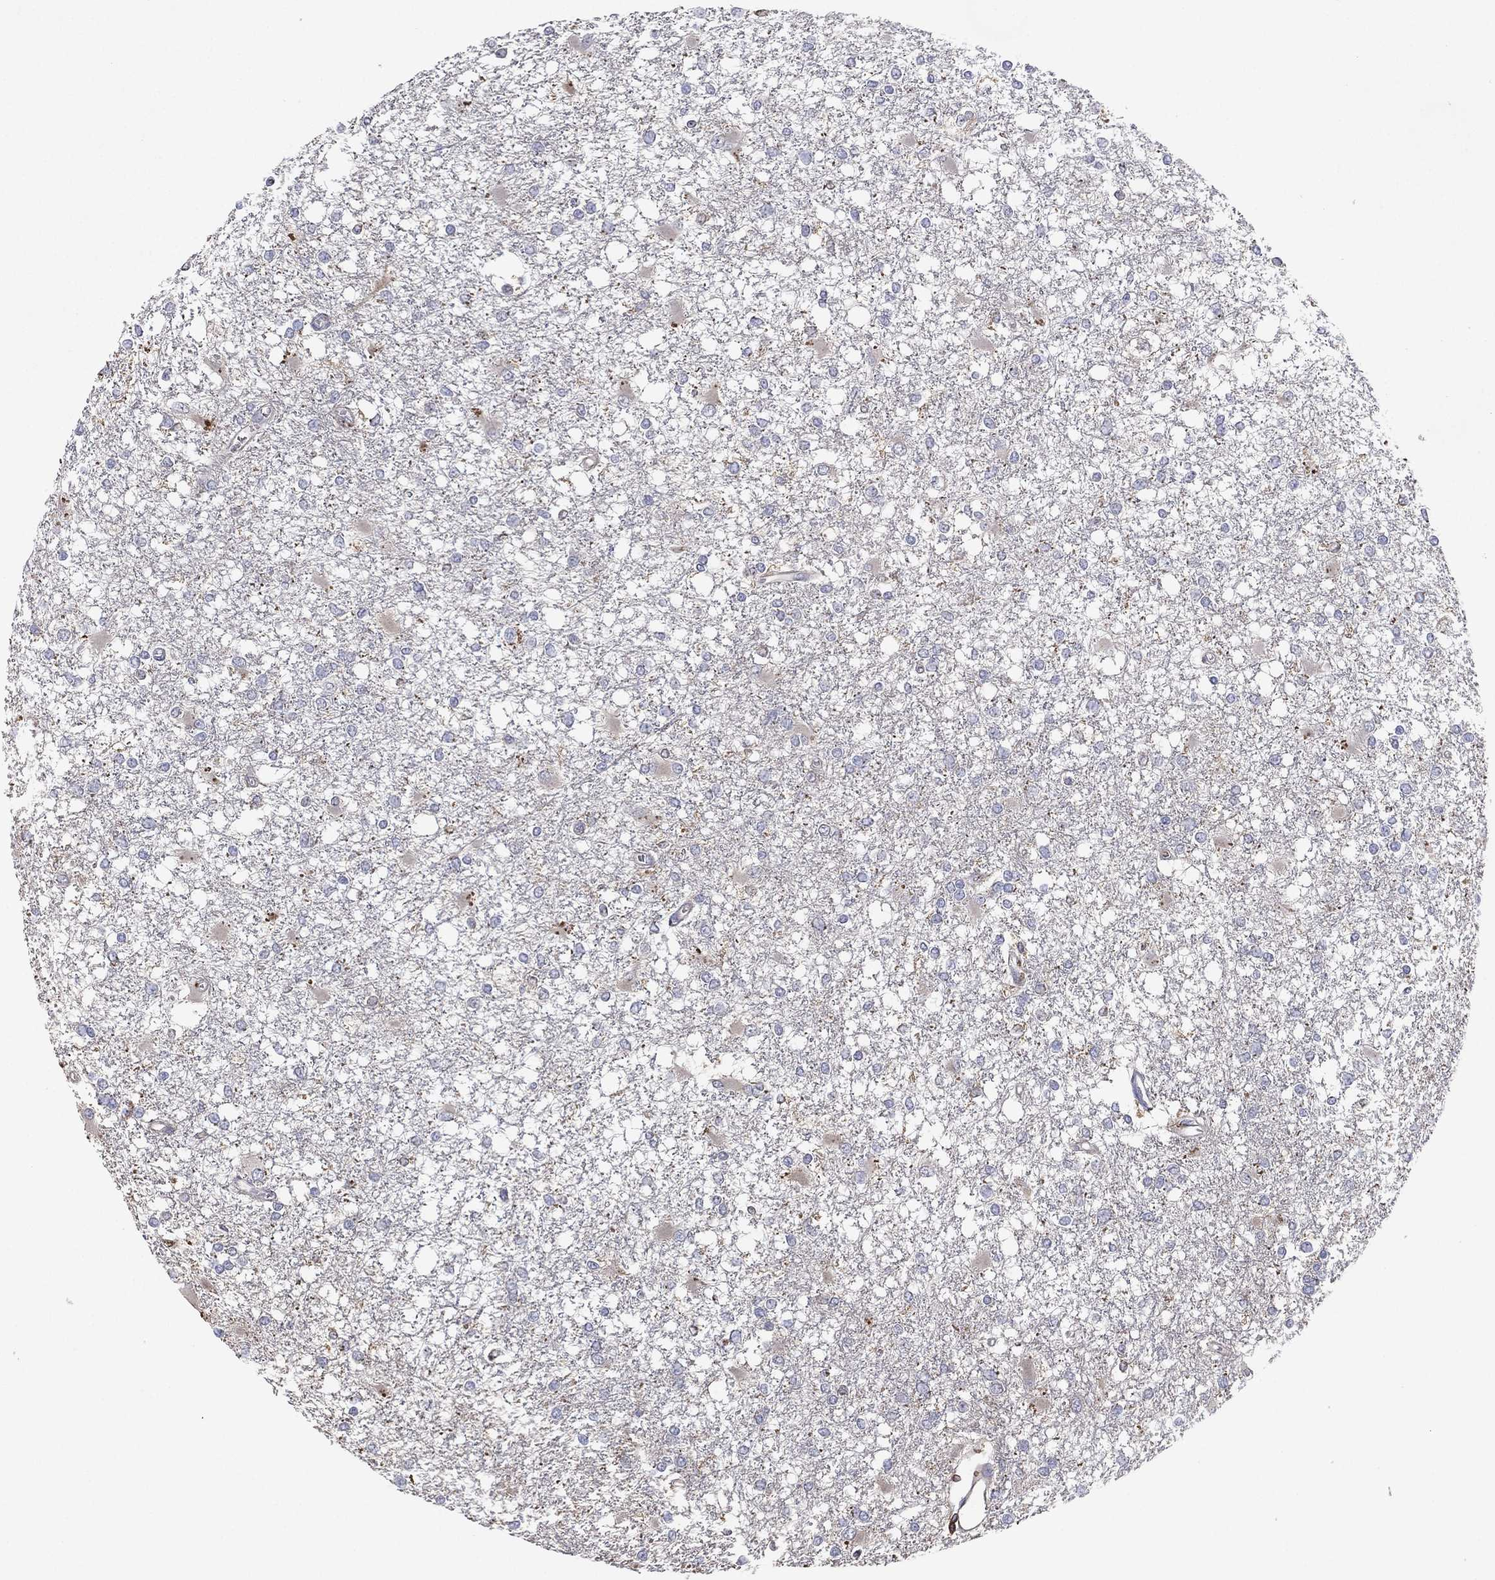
{"staining": {"intensity": "negative", "quantity": "none", "location": "none"}, "tissue": "glioma", "cell_type": "Tumor cells", "image_type": "cancer", "snomed": [{"axis": "morphology", "description": "Glioma, malignant, High grade"}, {"axis": "topography", "description": "Cerebral cortex"}], "caption": "A high-resolution photomicrograph shows immunohistochemistry staining of malignant glioma (high-grade), which displays no significant expression in tumor cells. (DAB immunohistochemistry visualized using brightfield microscopy, high magnification).", "gene": "DOCK8", "patient": {"sex": "male", "age": 79}}